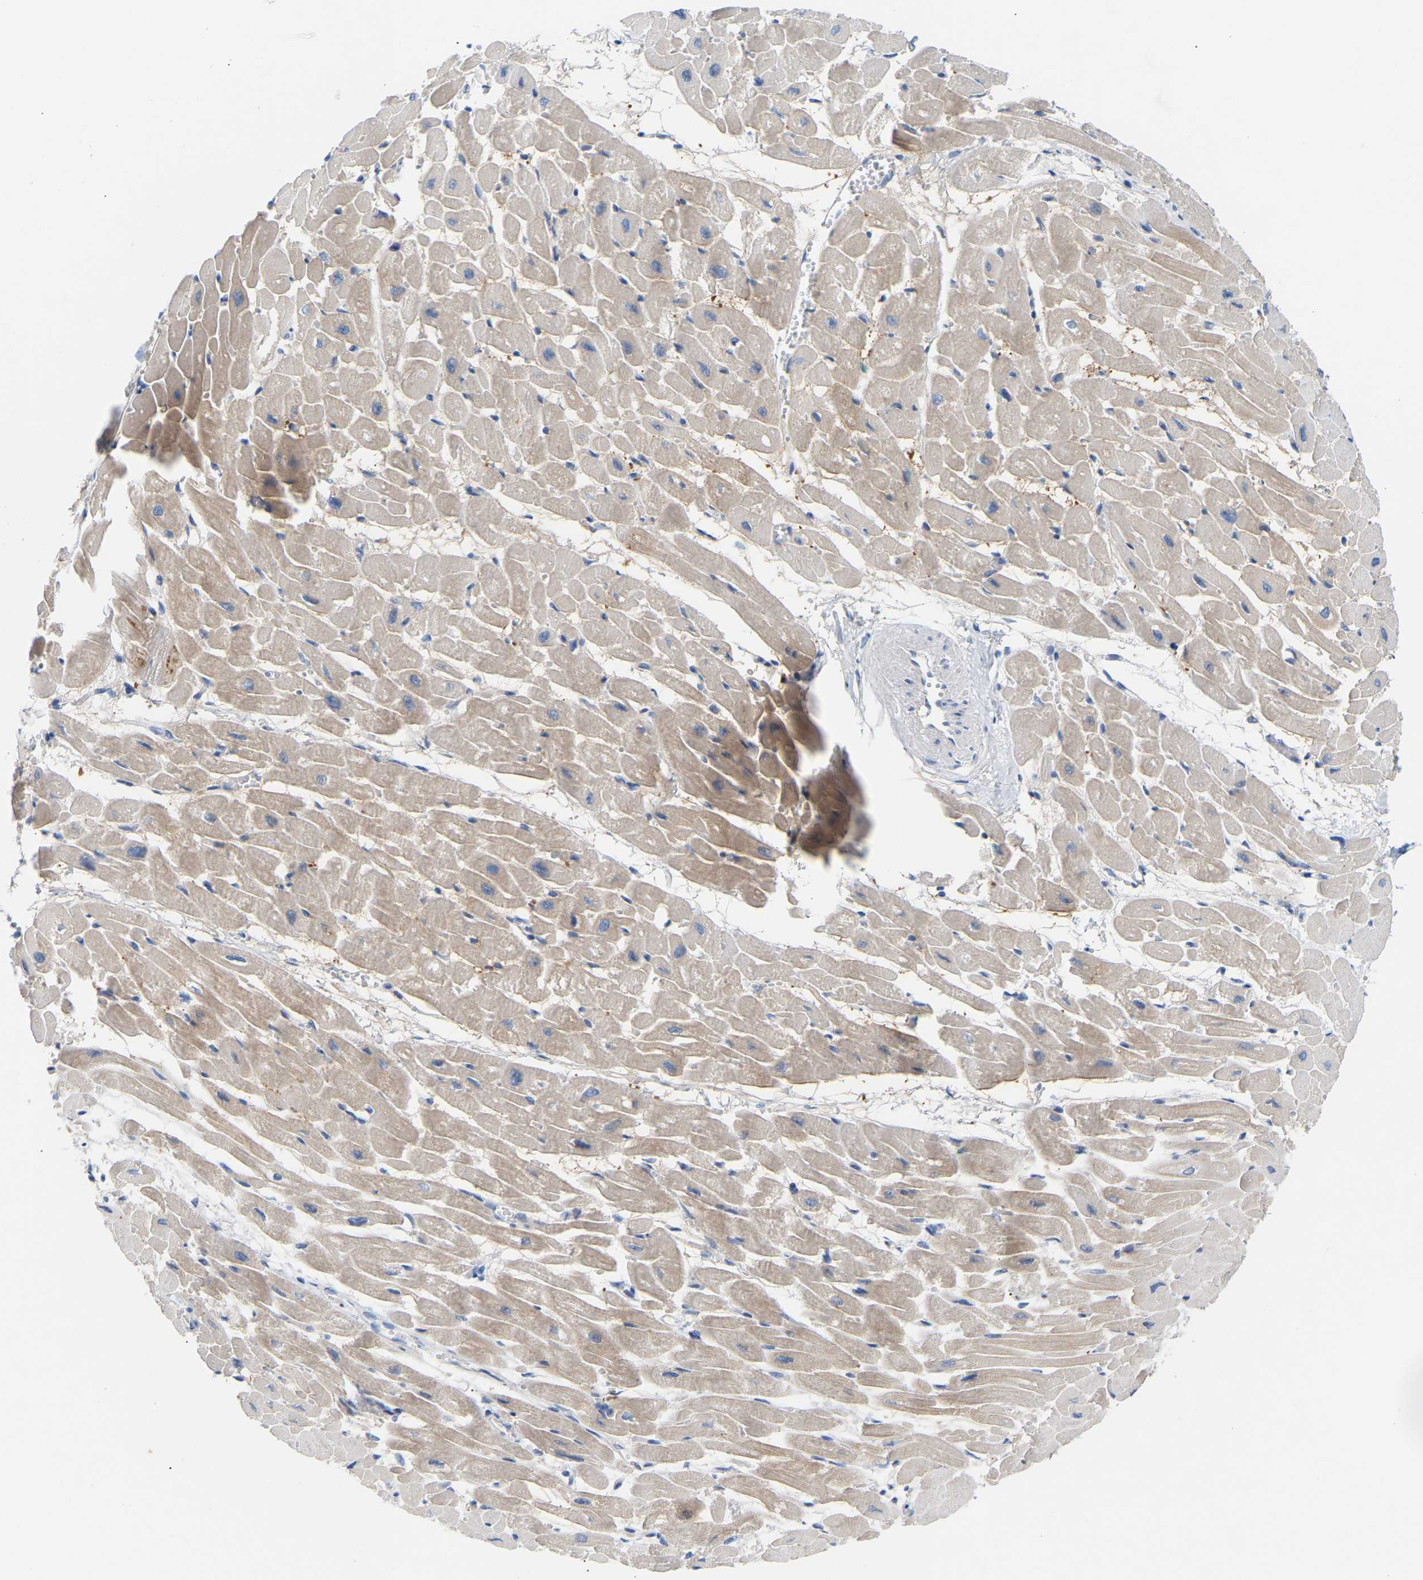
{"staining": {"intensity": "weak", "quantity": "25%-75%", "location": "cytoplasmic/membranous"}, "tissue": "heart muscle", "cell_type": "Cardiomyocytes", "image_type": "normal", "snomed": [{"axis": "morphology", "description": "Normal tissue, NOS"}, {"axis": "topography", "description": "Heart"}], "caption": "Protein expression analysis of benign heart muscle demonstrates weak cytoplasmic/membranous positivity in about 25%-75% of cardiomyocytes. (Stains: DAB in brown, nuclei in blue, Microscopy: brightfield microscopy at high magnification).", "gene": "PEX1", "patient": {"sex": "male", "age": 45}}